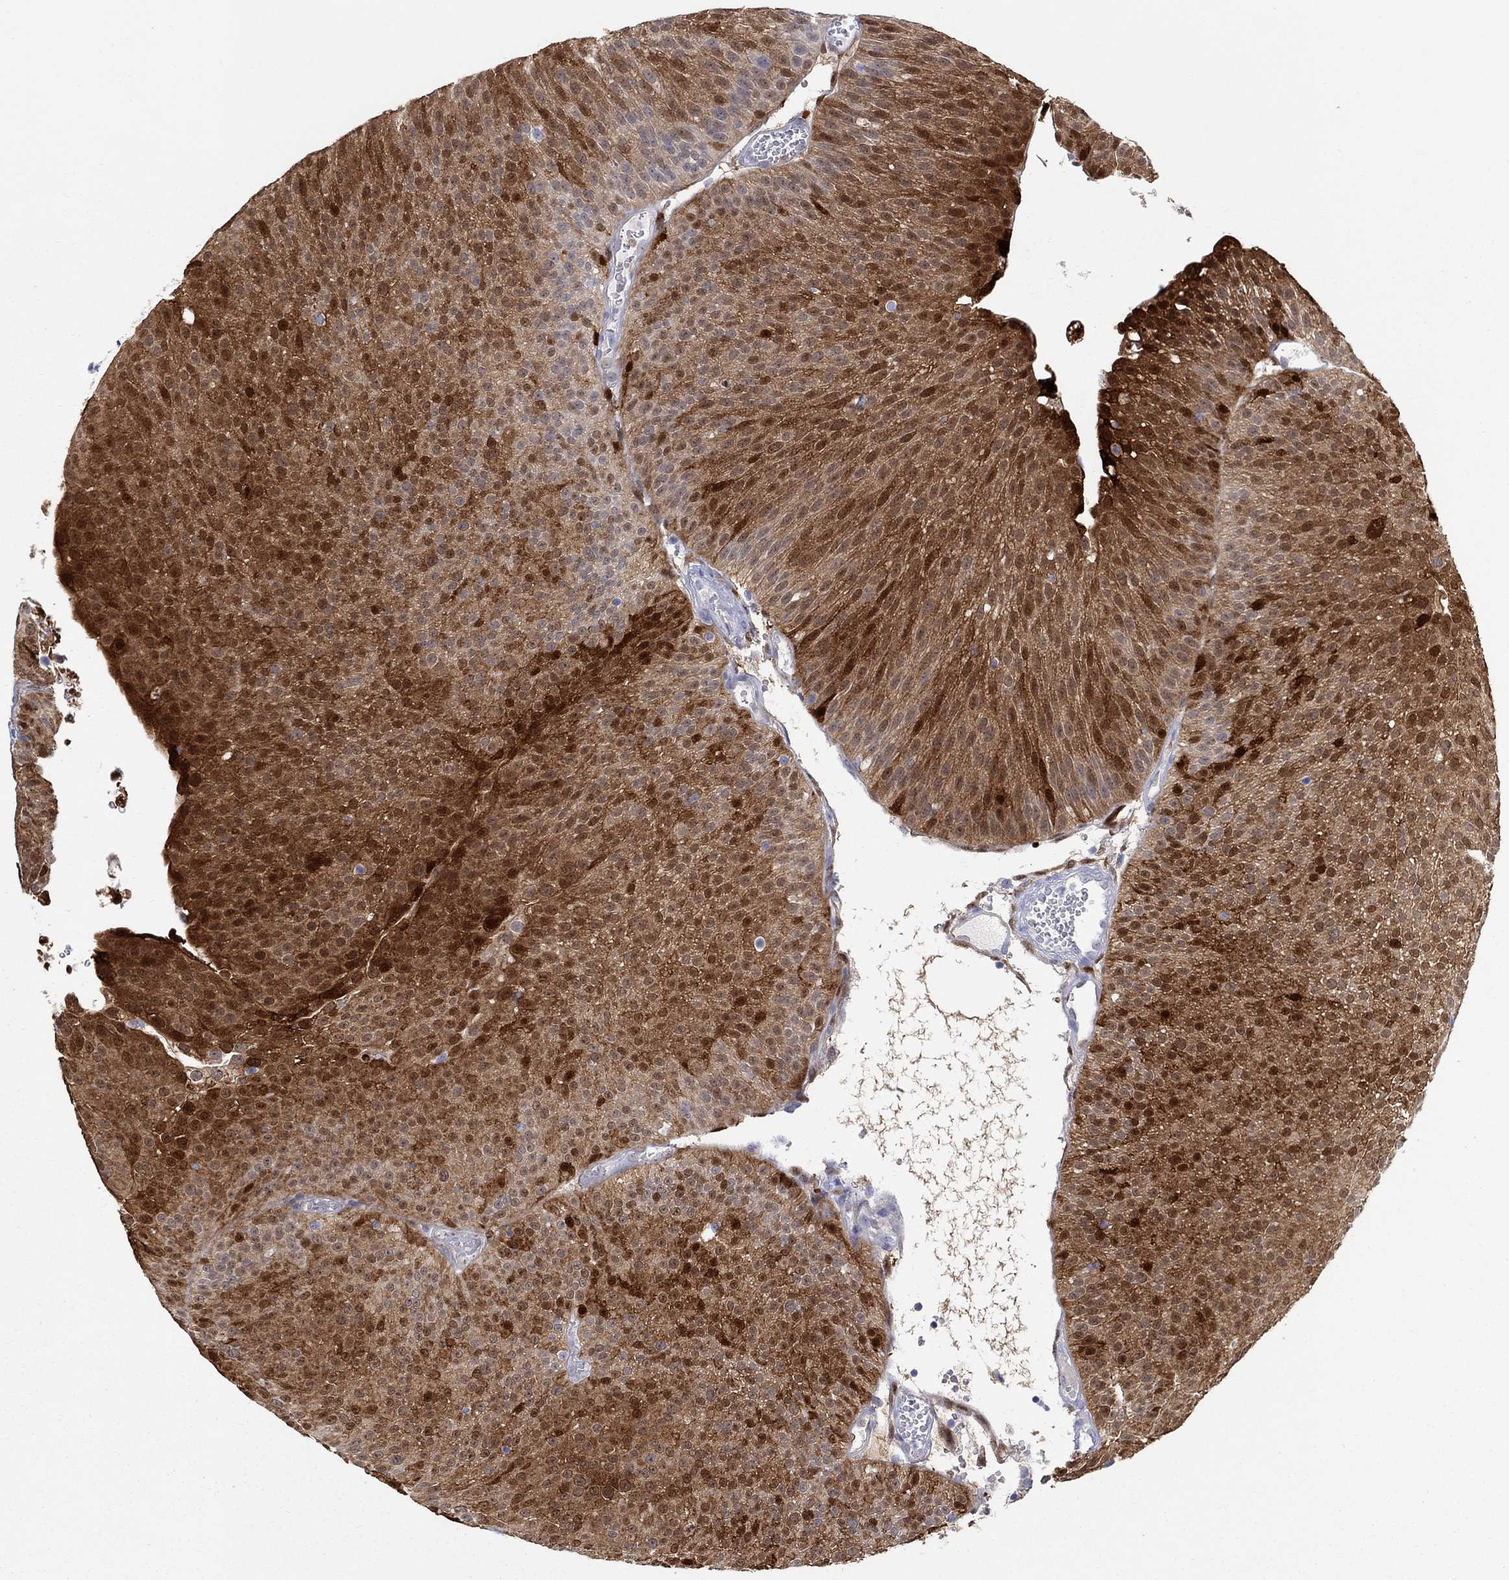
{"staining": {"intensity": "moderate", "quantity": ">75%", "location": "cytoplasmic/membranous,nuclear"}, "tissue": "urothelial cancer", "cell_type": "Tumor cells", "image_type": "cancer", "snomed": [{"axis": "morphology", "description": "Urothelial carcinoma, Low grade"}, {"axis": "topography", "description": "Urinary bladder"}], "caption": "Human urothelial cancer stained for a protein (brown) shows moderate cytoplasmic/membranous and nuclear positive expression in about >75% of tumor cells.", "gene": "AKR1C2", "patient": {"sex": "male", "age": 65}}